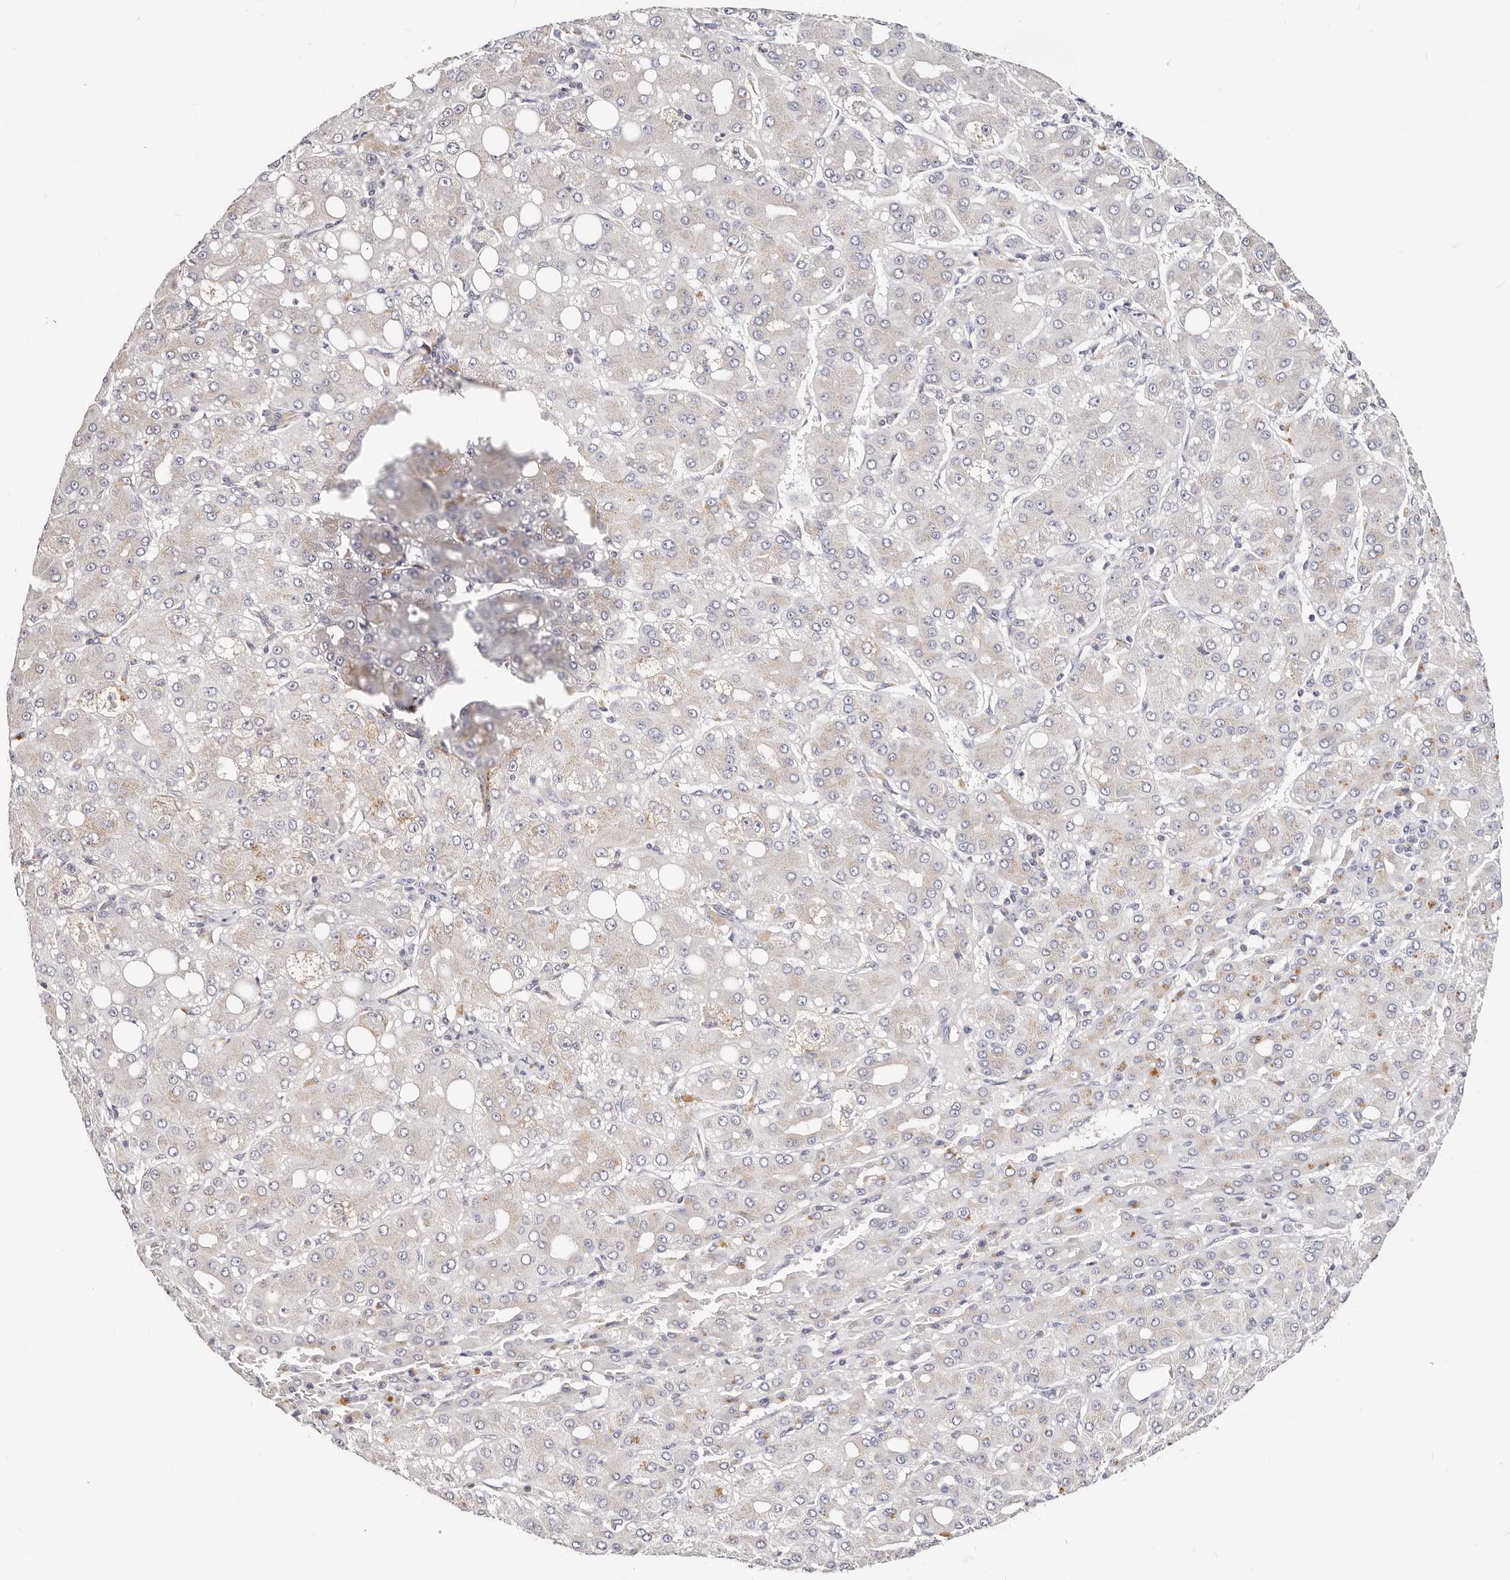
{"staining": {"intensity": "moderate", "quantity": "<25%", "location": "cytoplasmic/membranous"}, "tissue": "liver cancer", "cell_type": "Tumor cells", "image_type": "cancer", "snomed": [{"axis": "morphology", "description": "Carcinoma, Hepatocellular, NOS"}, {"axis": "topography", "description": "Liver"}], "caption": "A photomicrograph of human liver cancer stained for a protein shows moderate cytoplasmic/membranous brown staining in tumor cells. (Brightfield microscopy of DAB IHC at high magnification).", "gene": "VIPAS39", "patient": {"sex": "male", "age": 65}}